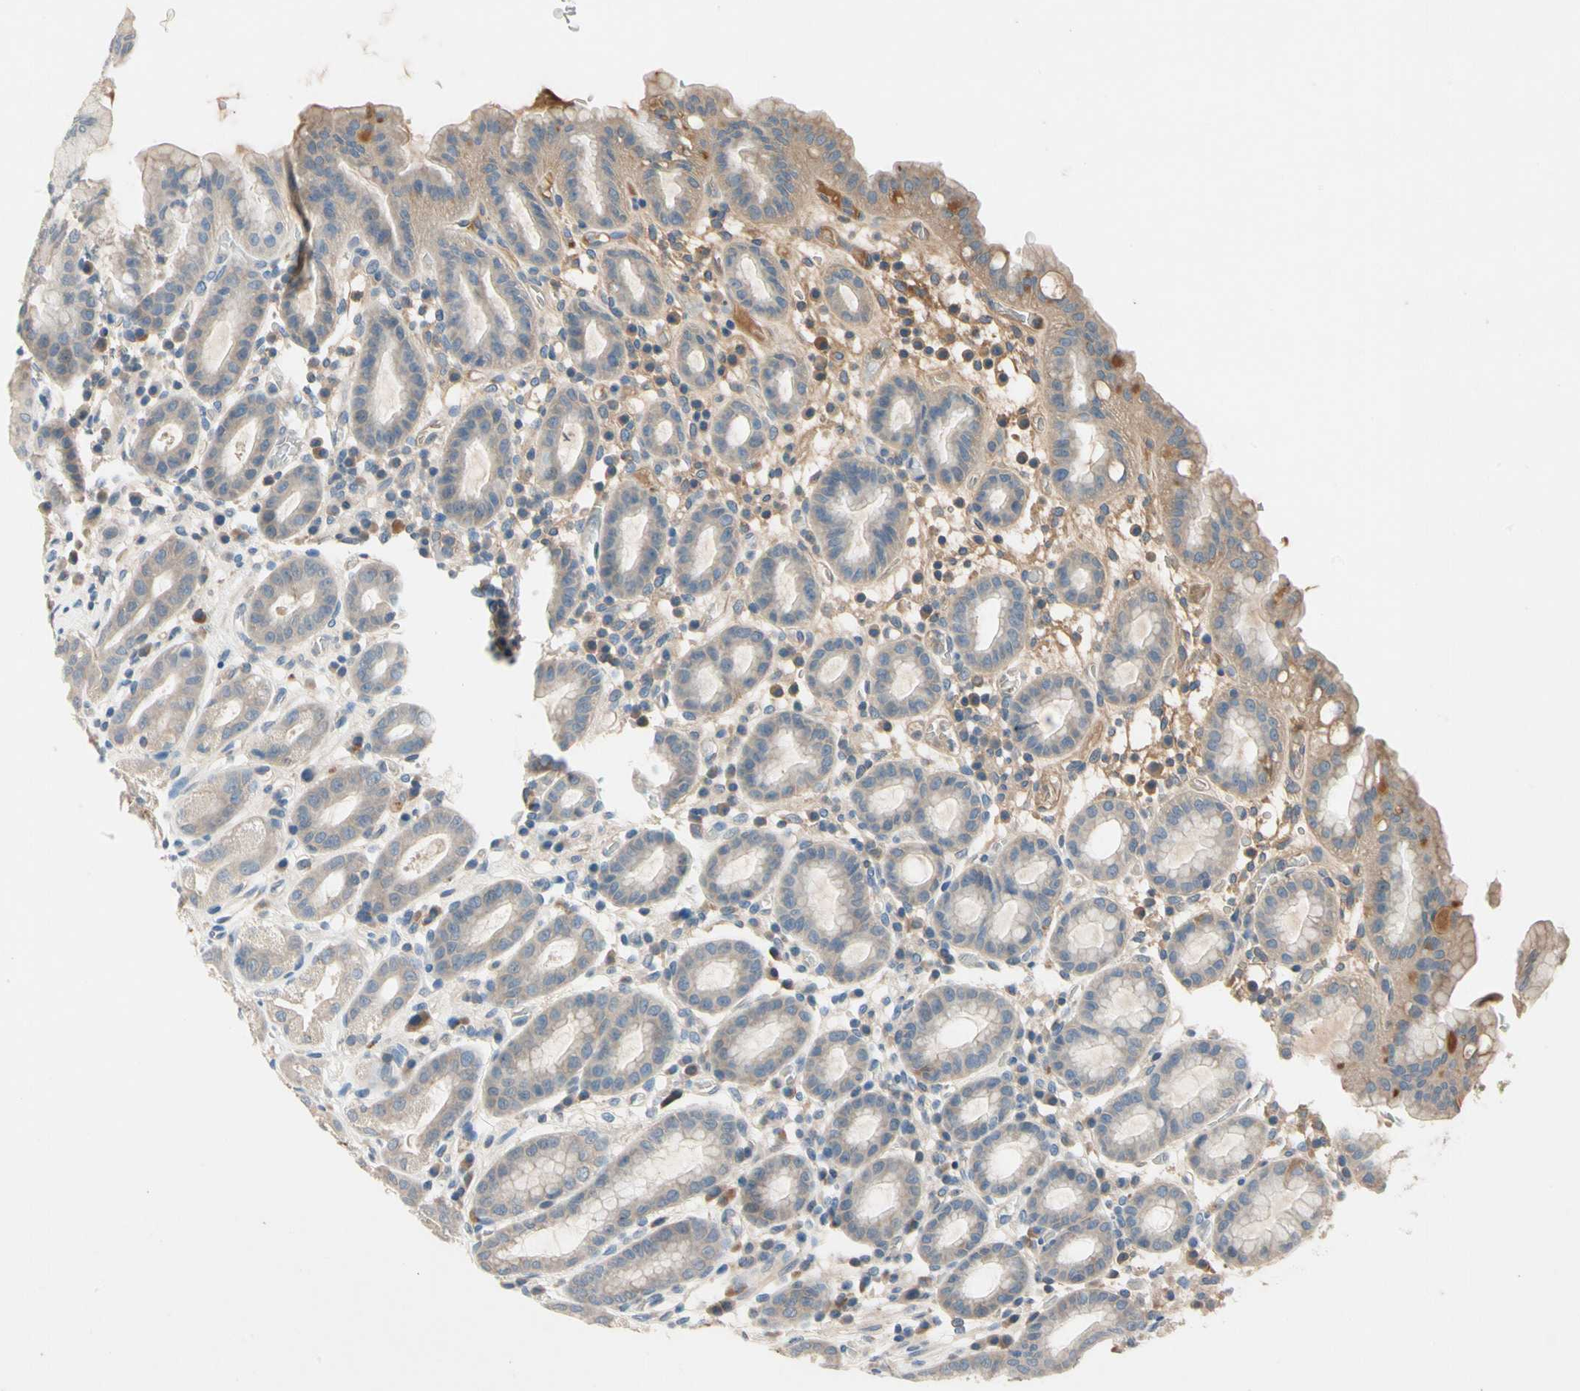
{"staining": {"intensity": "moderate", "quantity": "25%-75%", "location": "cytoplasmic/membranous"}, "tissue": "stomach", "cell_type": "Glandular cells", "image_type": "normal", "snomed": [{"axis": "morphology", "description": "Normal tissue, NOS"}, {"axis": "topography", "description": "Stomach, upper"}], "caption": "Stomach stained with DAB IHC shows medium levels of moderate cytoplasmic/membranous expression in approximately 25%-75% of glandular cells. The staining is performed using DAB brown chromogen to label protein expression. The nuclei are counter-stained blue using hematoxylin.", "gene": "IL1RL1", "patient": {"sex": "male", "age": 68}}